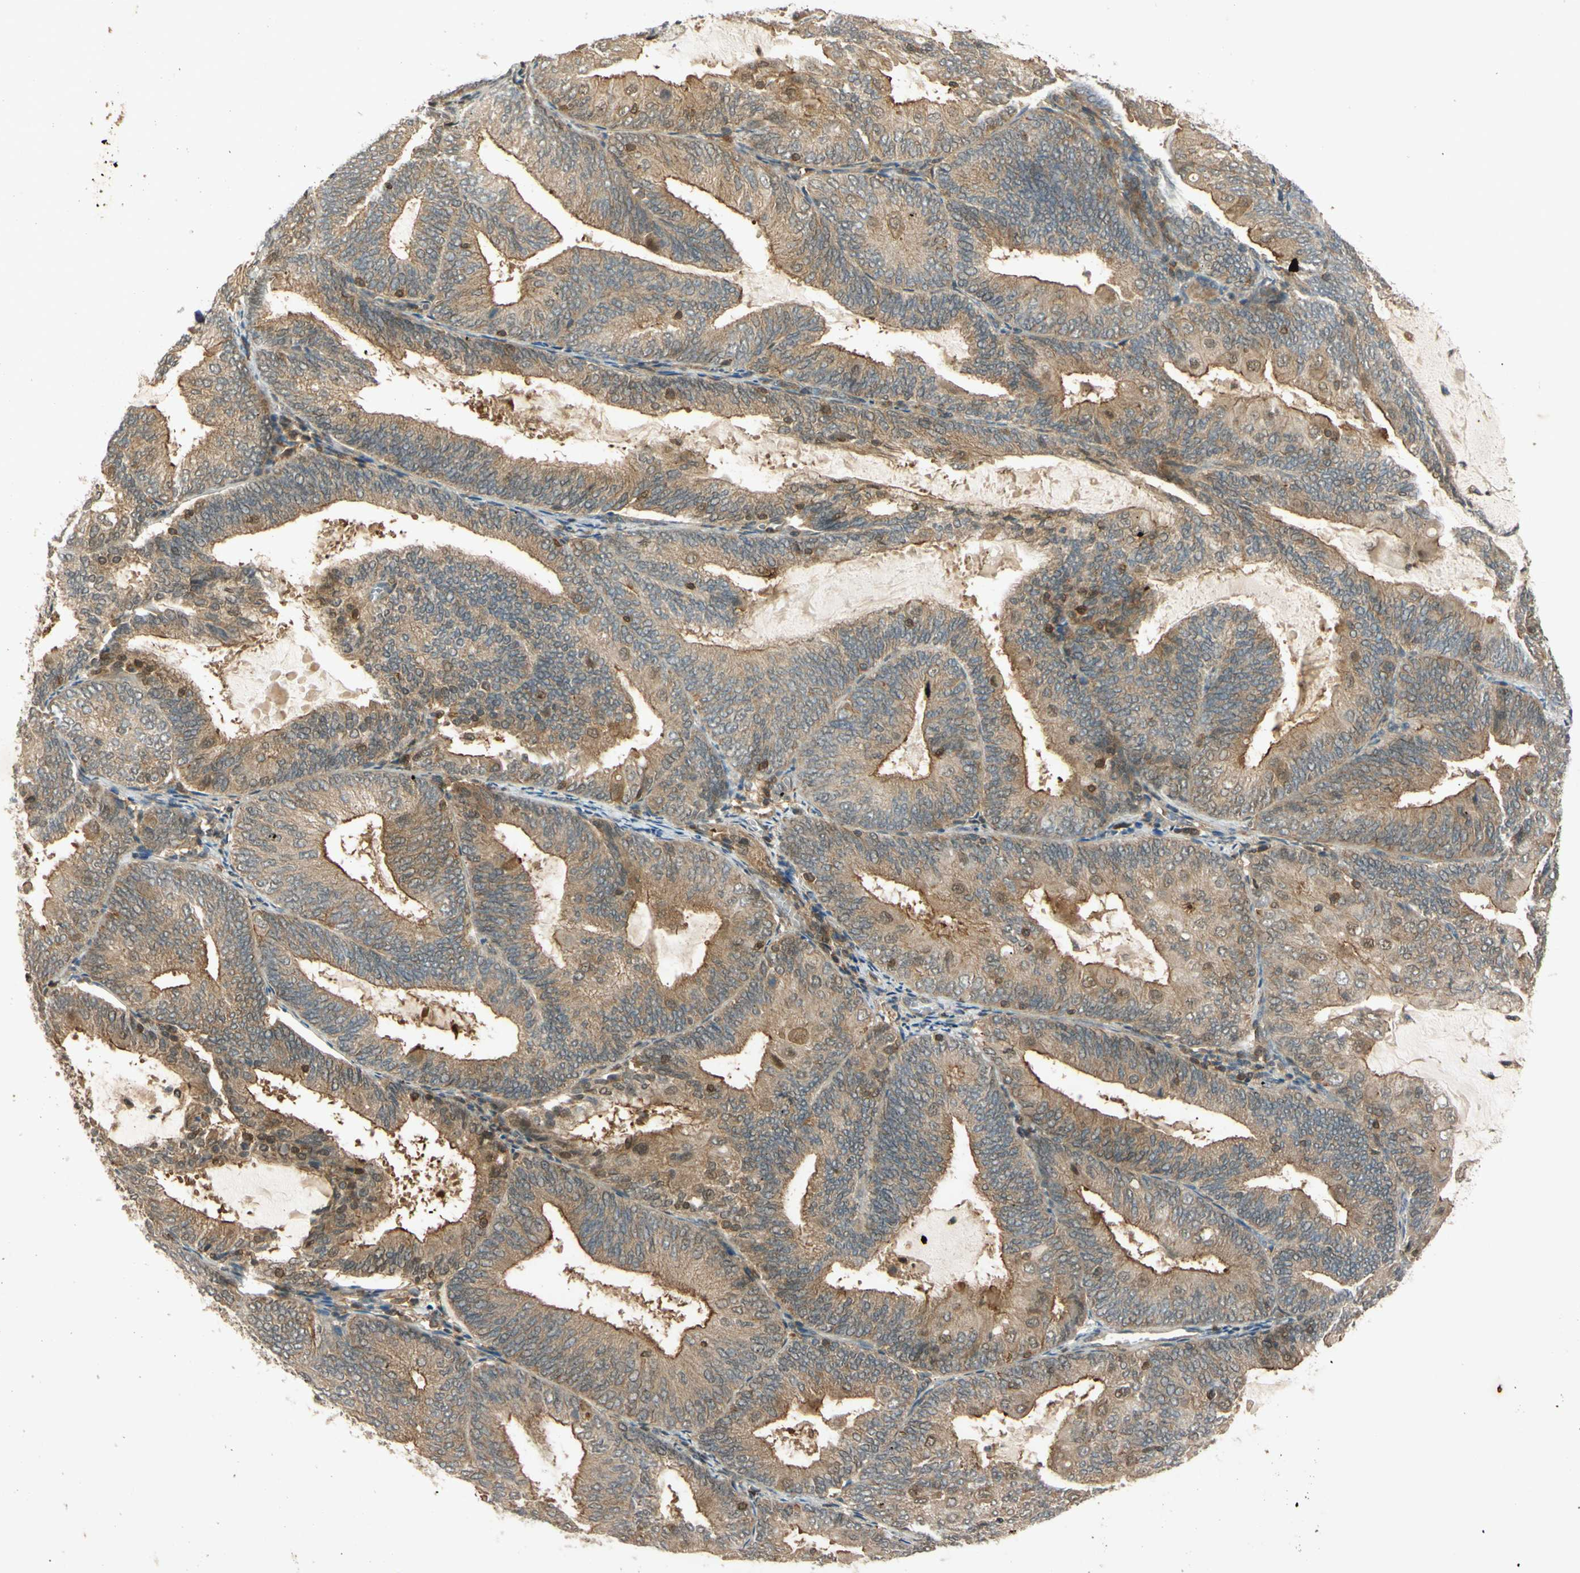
{"staining": {"intensity": "moderate", "quantity": ">75%", "location": "cytoplasmic/membranous"}, "tissue": "endometrial cancer", "cell_type": "Tumor cells", "image_type": "cancer", "snomed": [{"axis": "morphology", "description": "Adenocarcinoma, NOS"}, {"axis": "topography", "description": "Endometrium"}], "caption": "An image of endometrial cancer (adenocarcinoma) stained for a protein exhibits moderate cytoplasmic/membranous brown staining in tumor cells.", "gene": "EPHA8", "patient": {"sex": "female", "age": 81}}